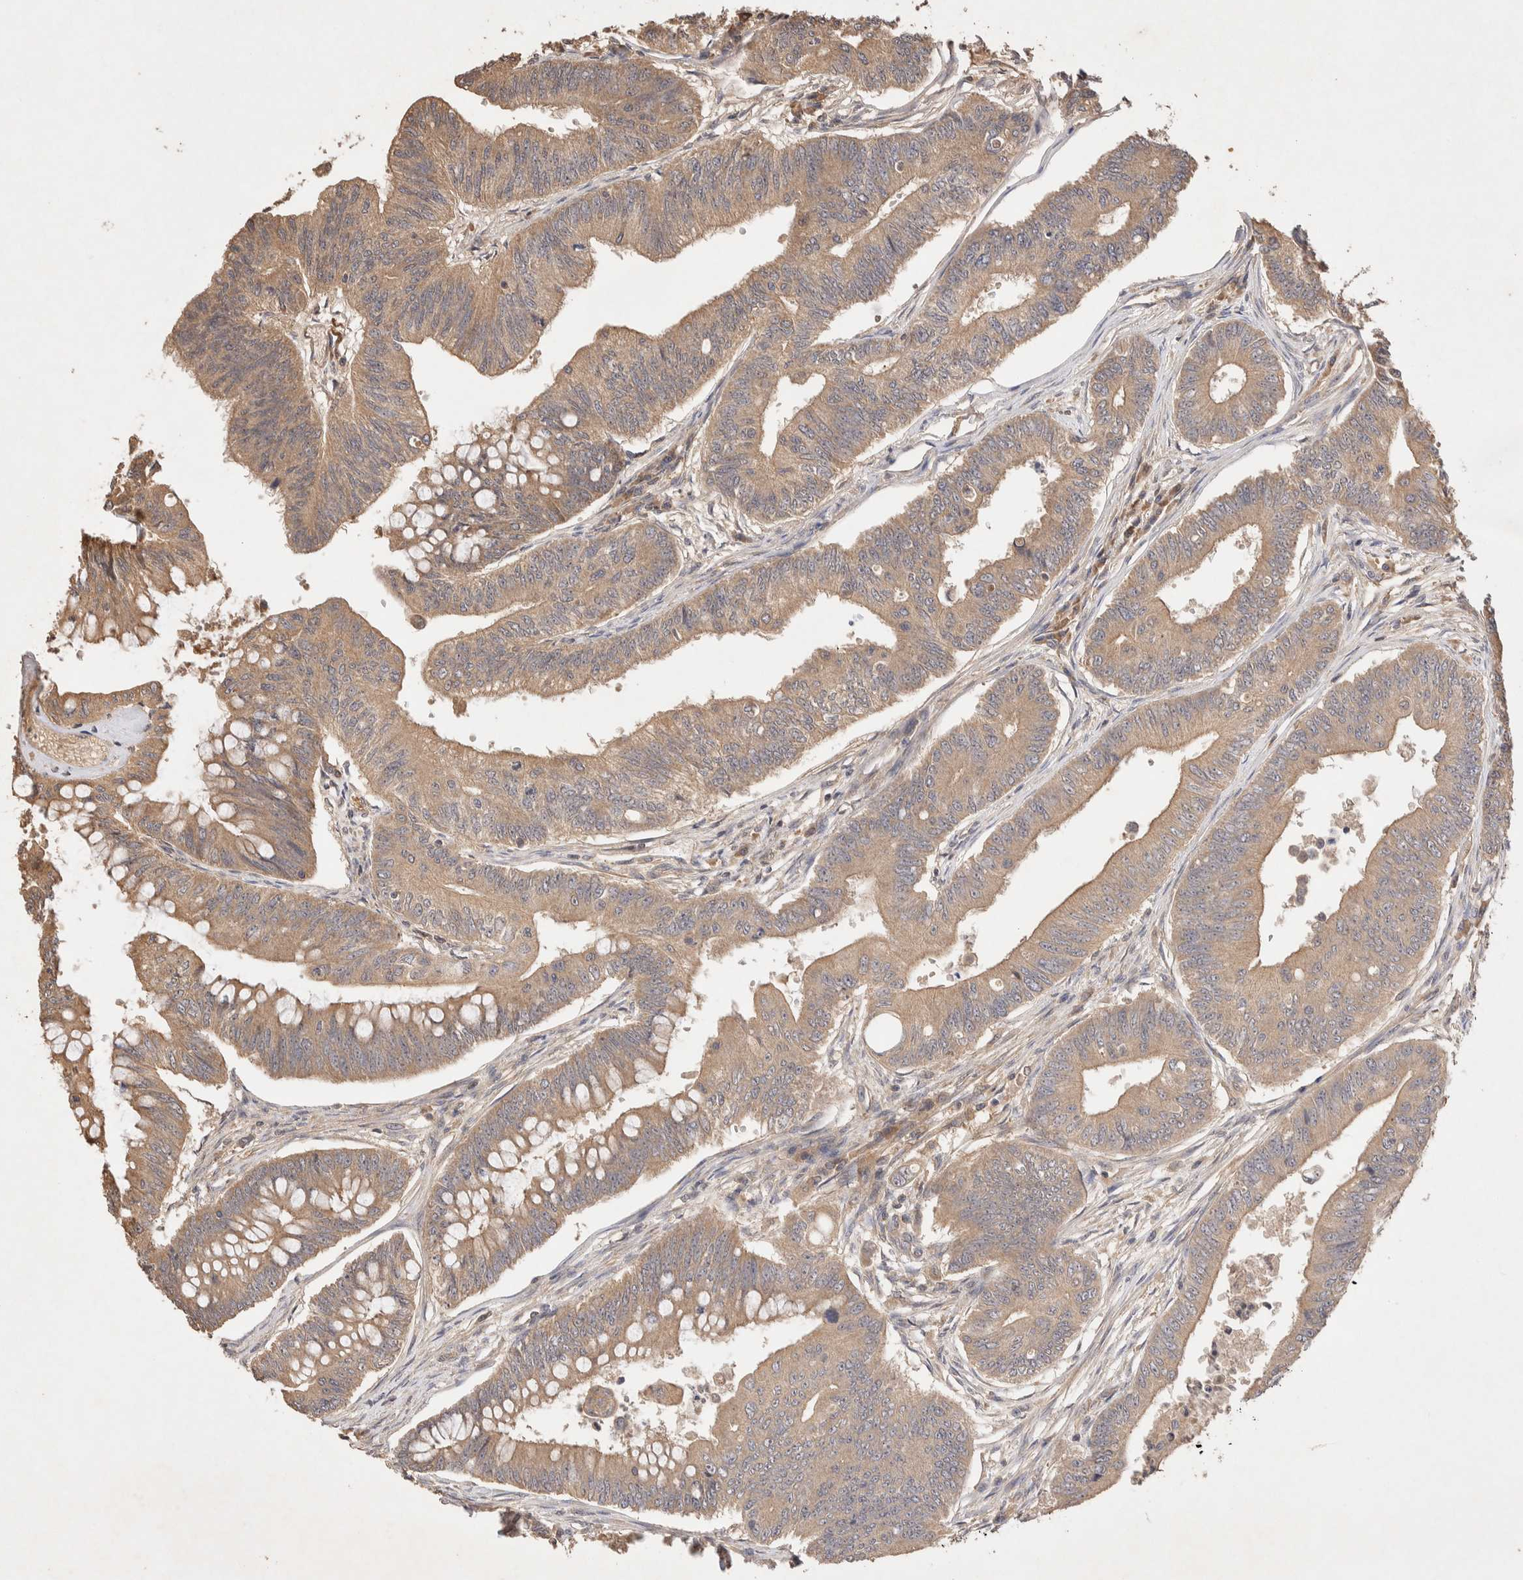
{"staining": {"intensity": "moderate", "quantity": ">75%", "location": "cytoplasmic/membranous"}, "tissue": "colorectal cancer", "cell_type": "Tumor cells", "image_type": "cancer", "snomed": [{"axis": "morphology", "description": "Adenoma, NOS"}, {"axis": "morphology", "description": "Adenocarcinoma, NOS"}, {"axis": "topography", "description": "Colon"}], "caption": "Moderate cytoplasmic/membranous expression is appreciated in about >75% of tumor cells in adenoma (colorectal). (brown staining indicates protein expression, while blue staining denotes nuclei).", "gene": "NSMAF", "patient": {"sex": "male", "age": 79}}